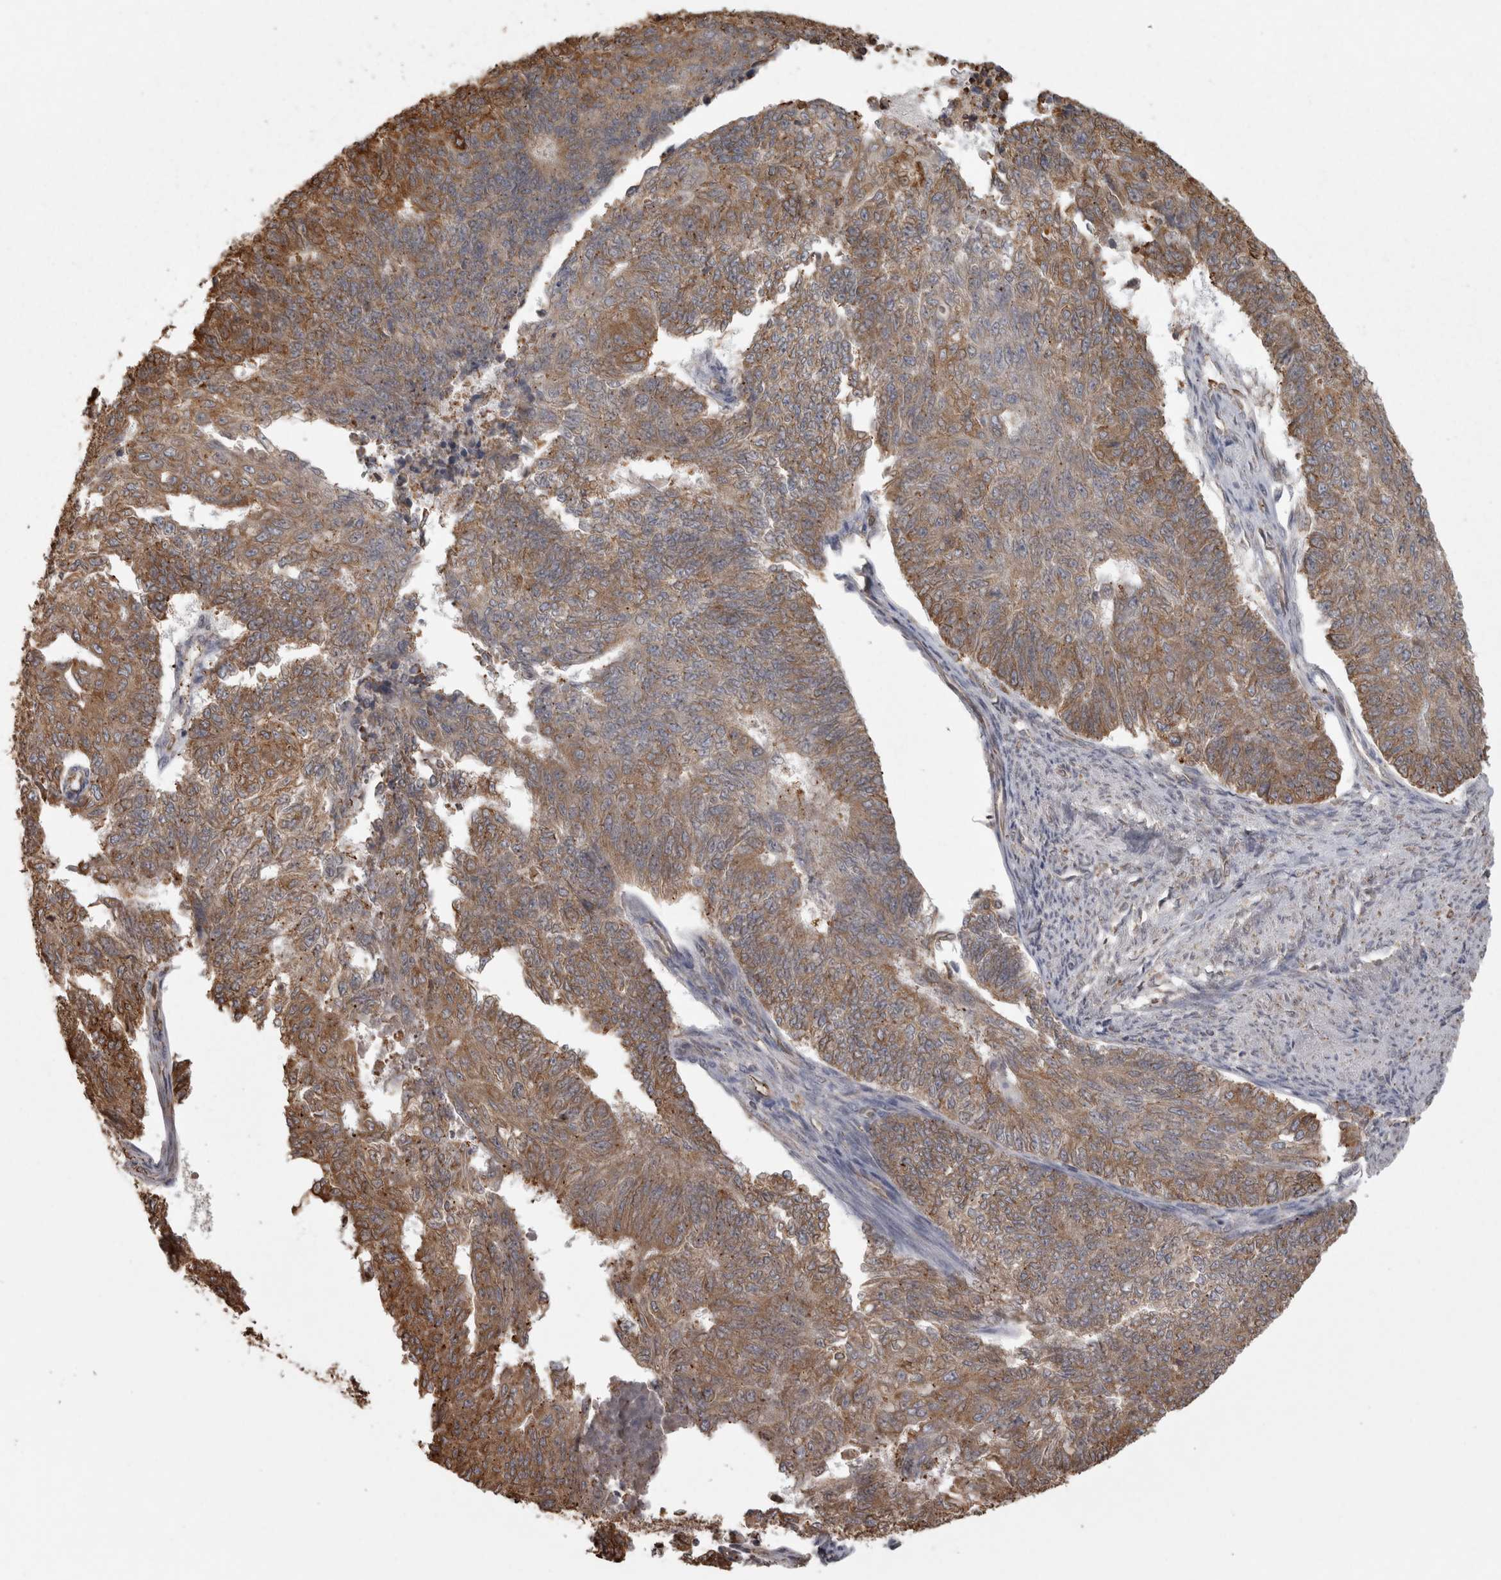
{"staining": {"intensity": "moderate", "quantity": ">75%", "location": "cytoplasmic/membranous"}, "tissue": "endometrial cancer", "cell_type": "Tumor cells", "image_type": "cancer", "snomed": [{"axis": "morphology", "description": "Adenocarcinoma, NOS"}, {"axis": "topography", "description": "Endometrium"}], "caption": "Endometrial adenocarcinoma tissue exhibits moderate cytoplasmic/membranous positivity in about >75% of tumor cells", "gene": "PON2", "patient": {"sex": "female", "age": 32}}